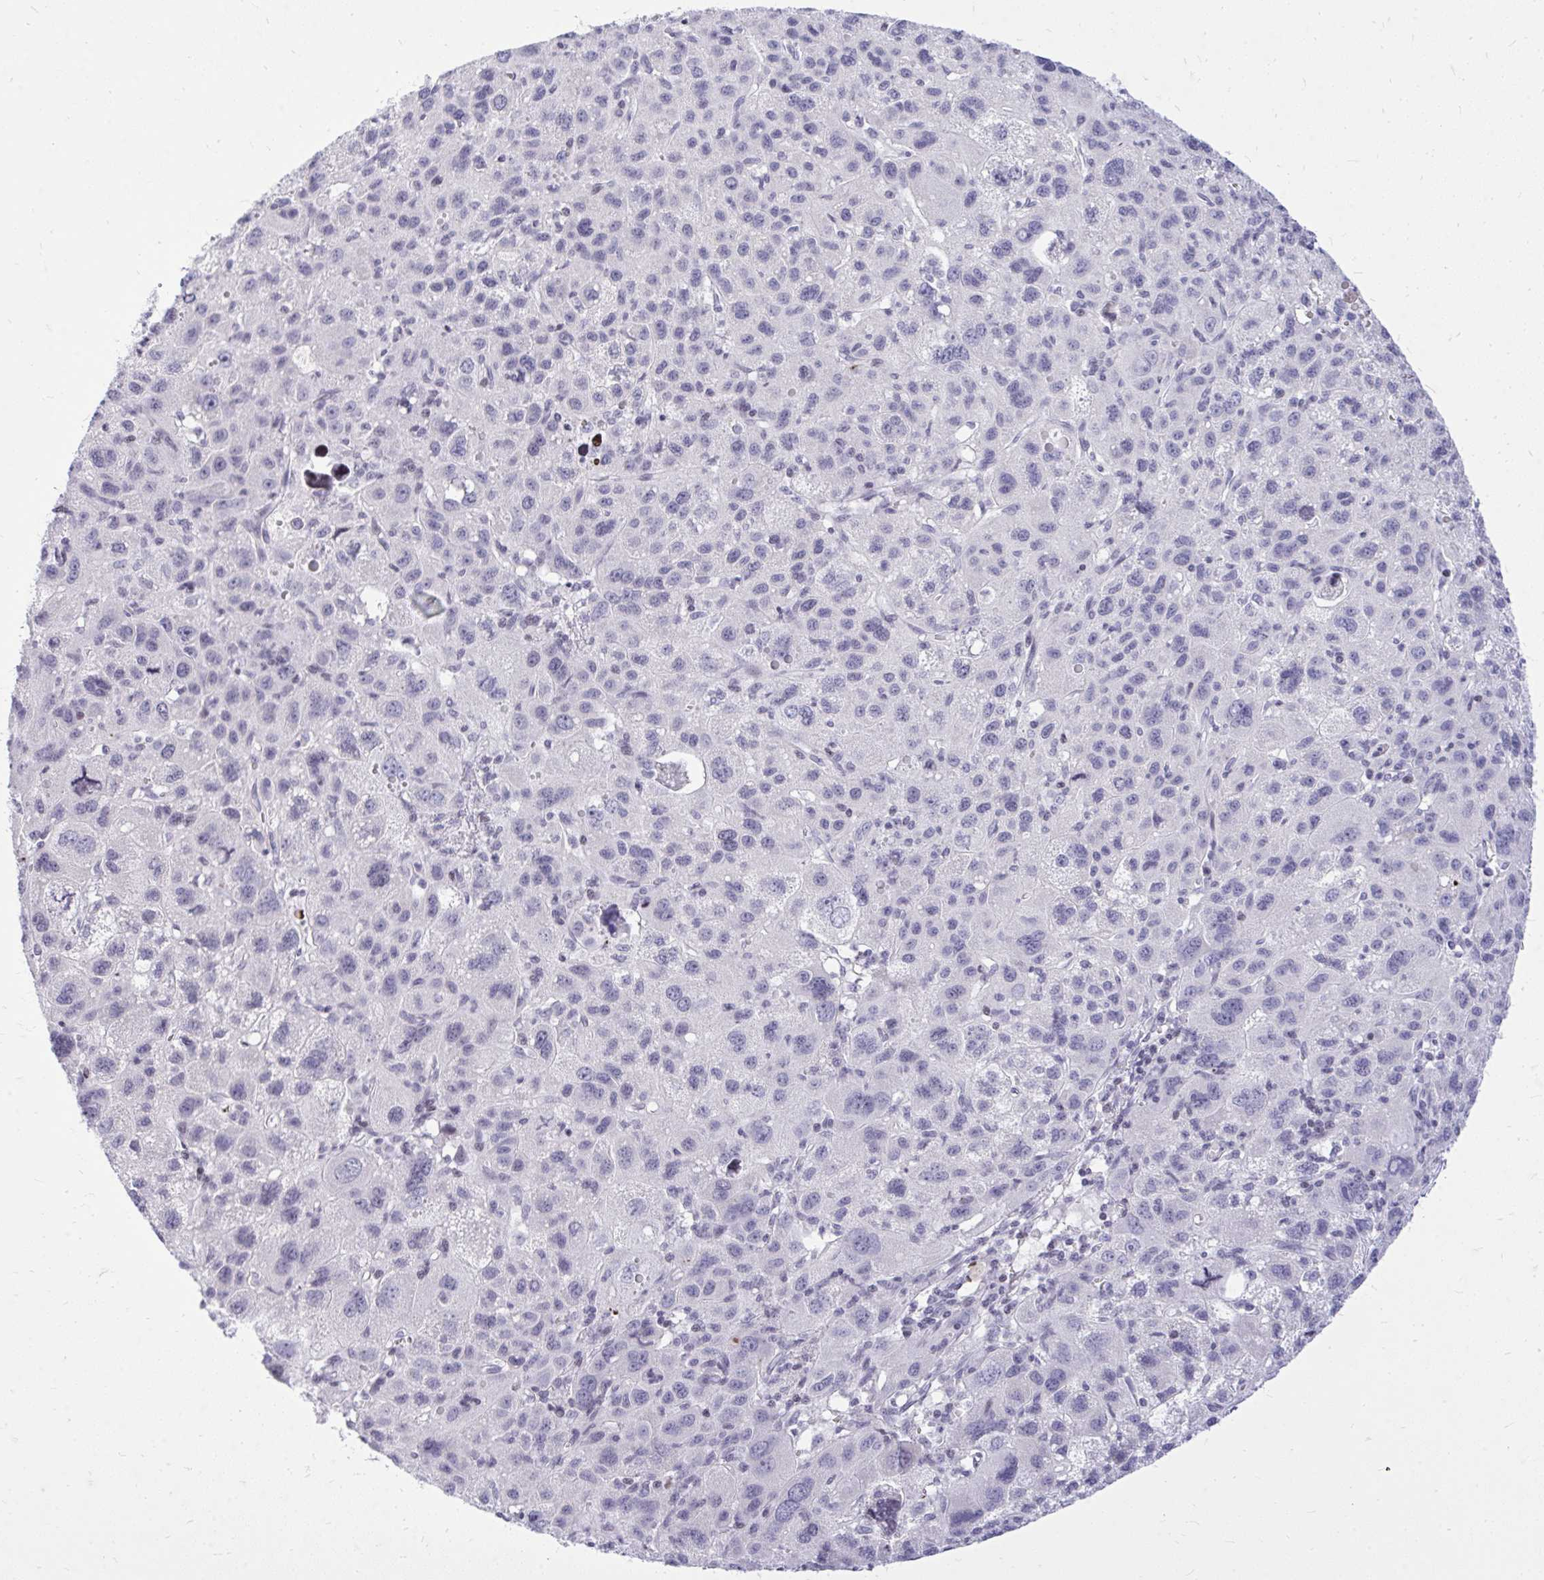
{"staining": {"intensity": "negative", "quantity": "none", "location": "none"}, "tissue": "liver cancer", "cell_type": "Tumor cells", "image_type": "cancer", "snomed": [{"axis": "morphology", "description": "Carcinoma, Hepatocellular, NOS"}, {"axis": "topography", "description": "Liver"}], "caption": "A high-resolution photomicrograph shows IHC staining of liver hepatocellular carcinoma, which exhibits no significant positivity in tumor cells.", "gene": "GABRA1", "patient": {"sex": "female", "age": 77}}